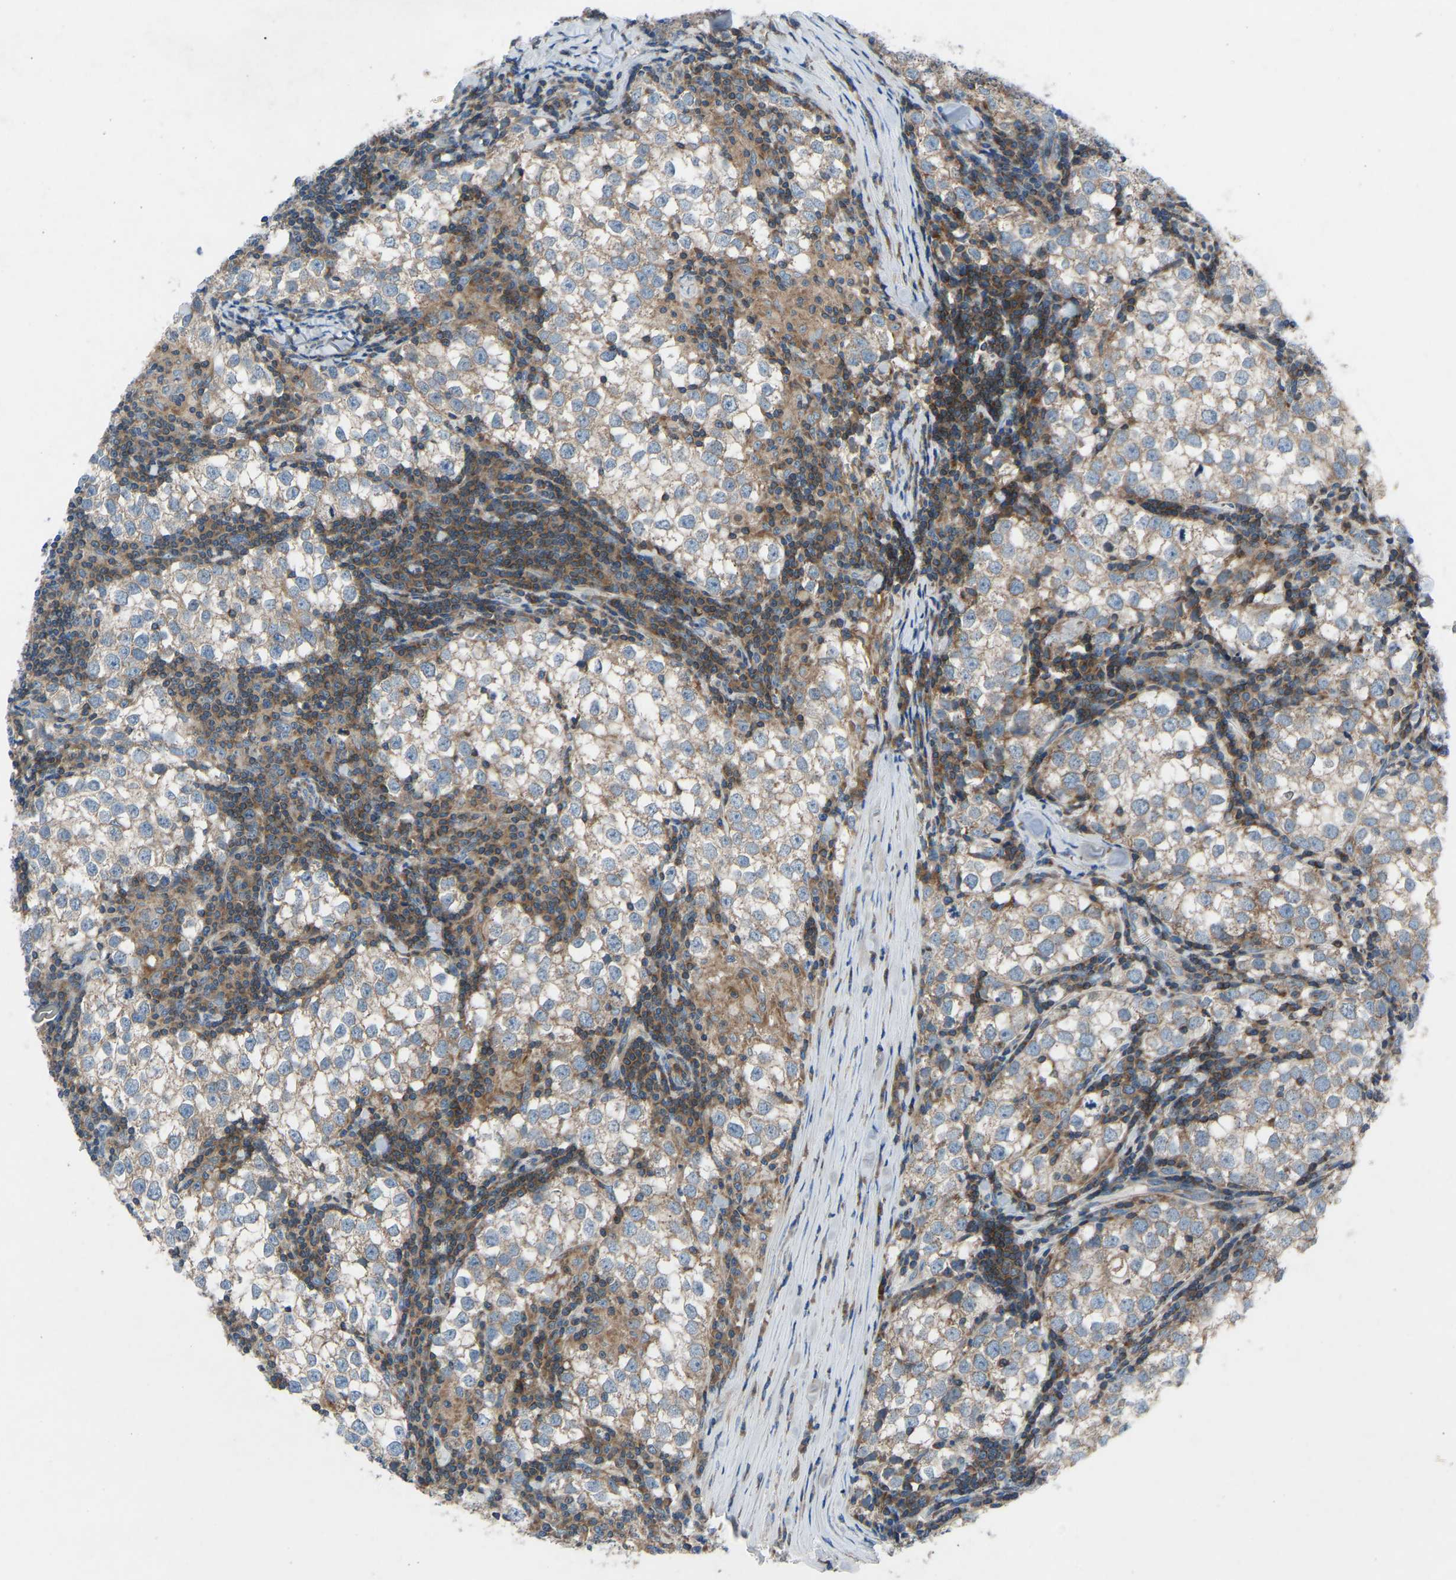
{"staining": {"intensity": "weak", "quantity": "25%-75%", "location": "cytoplasmic/membranous"}, "tissue": "testis cancer", "cell_type": "Tumor cells", "image_type": "cancer", "snomed": [{"axis": "morphology", "description": "Seminoma, NOS"}, {"axis": "morphology", "description": "Carcinoma, Embryonal, NOS"}, {"axis": "topography", "description": "Testis"}], "caption": "Immunohistochemical staining of testis cancer (seminoma) exhibits weak cytoplasmic/membranous protein expression in approximately 25%-75% of tumor cells.", "gene": "GRK6", "patient": {"sex": "male", "age": 36}}